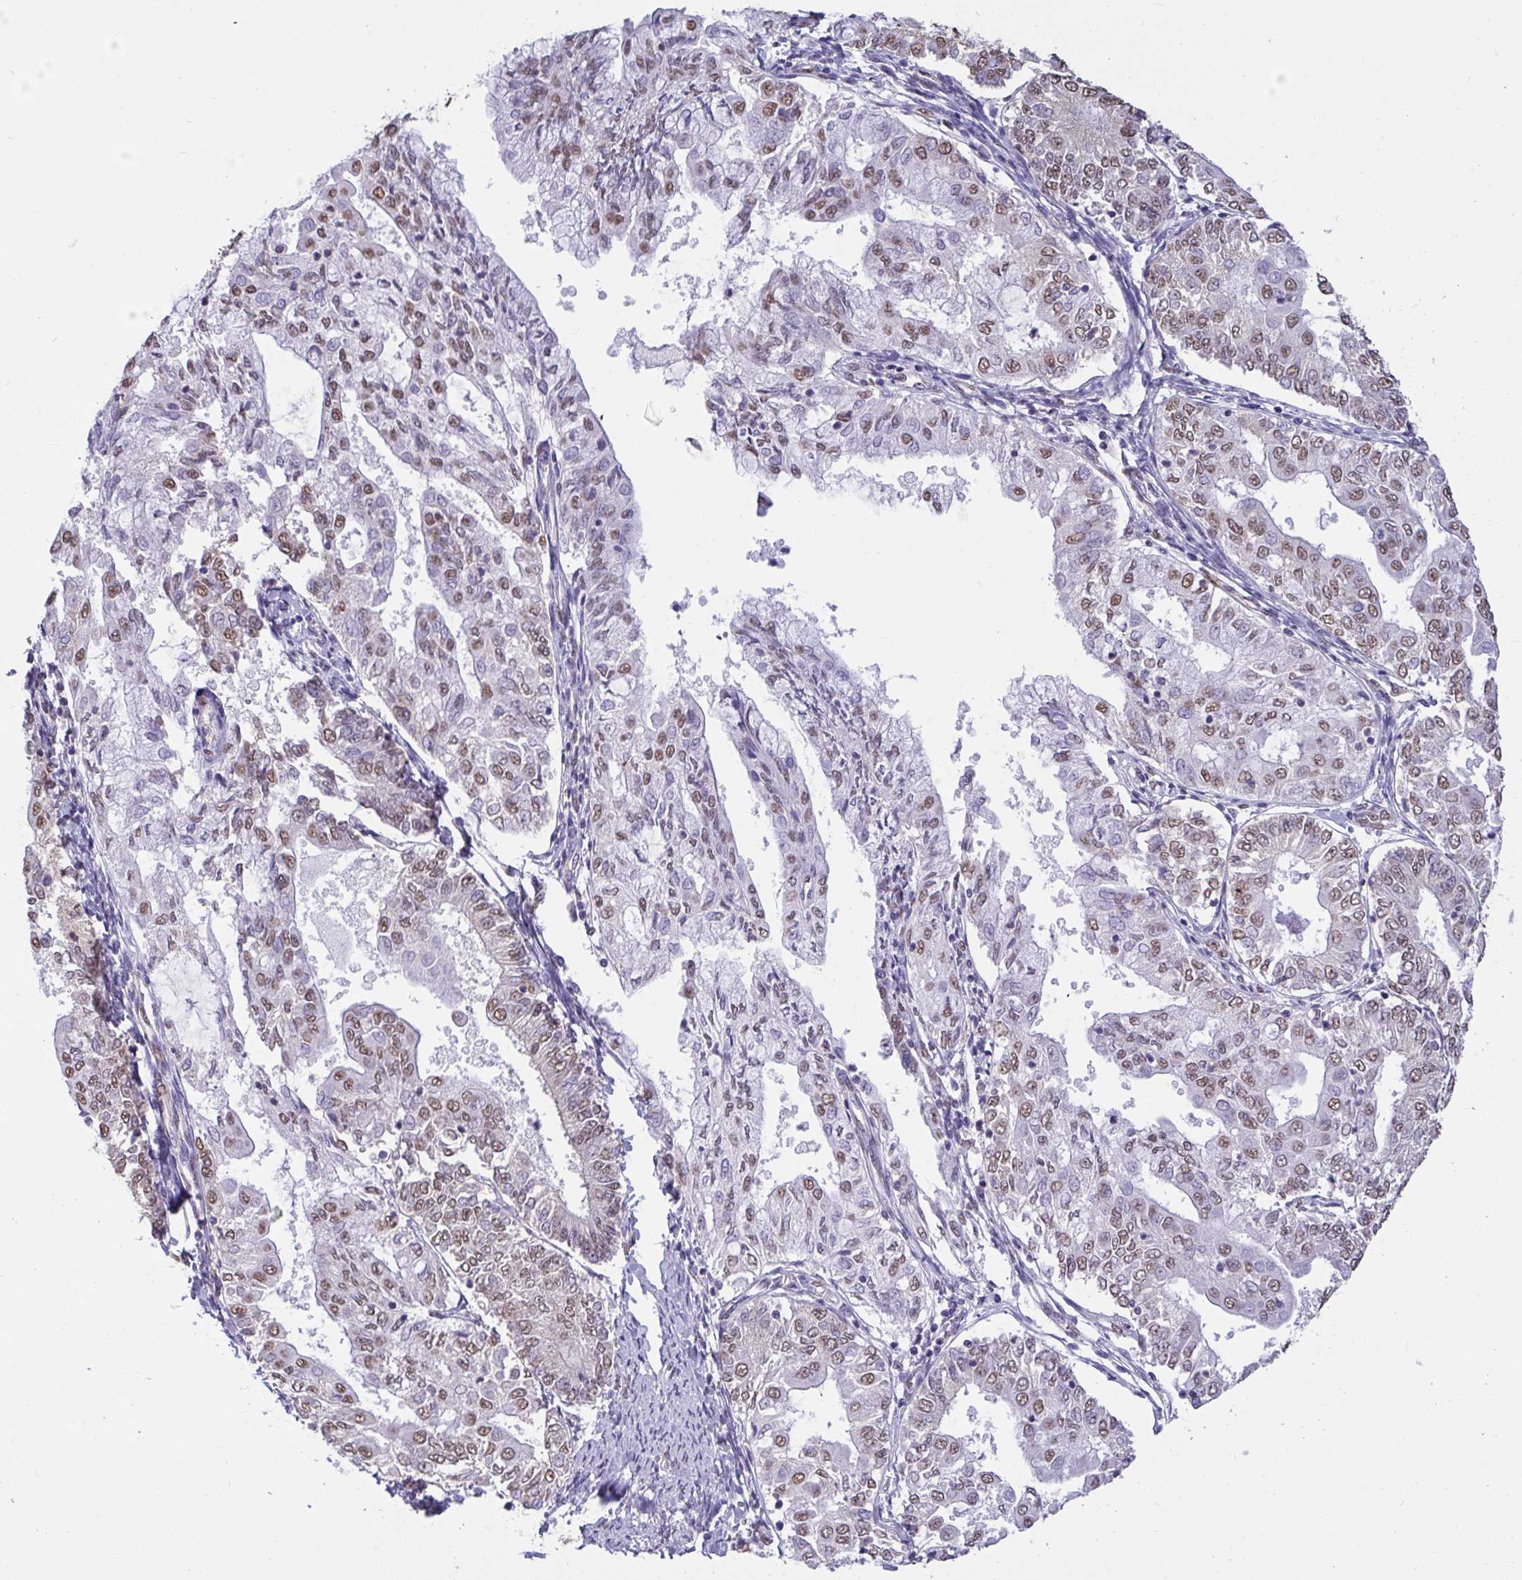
{"staining": {"intensity": "moderate", "quantity": ">75%", "location": "nuclear"}, "tissue": "endometrial cancer", "cell_type": "Tumor cells", "image_type": "cancer", "snomed": [{"axis": "morphology", "description": "Adenocarcinoma, NOS"}, {"axis": "topography", "description": "Endometrium"}], "caption": "Endometrial cancer stained with IHC exhibits moderate nuclear staining in about >75% of tumor cells.", "gene": "SEMA6B", "patient": {"sex": "female", "age": 68}}